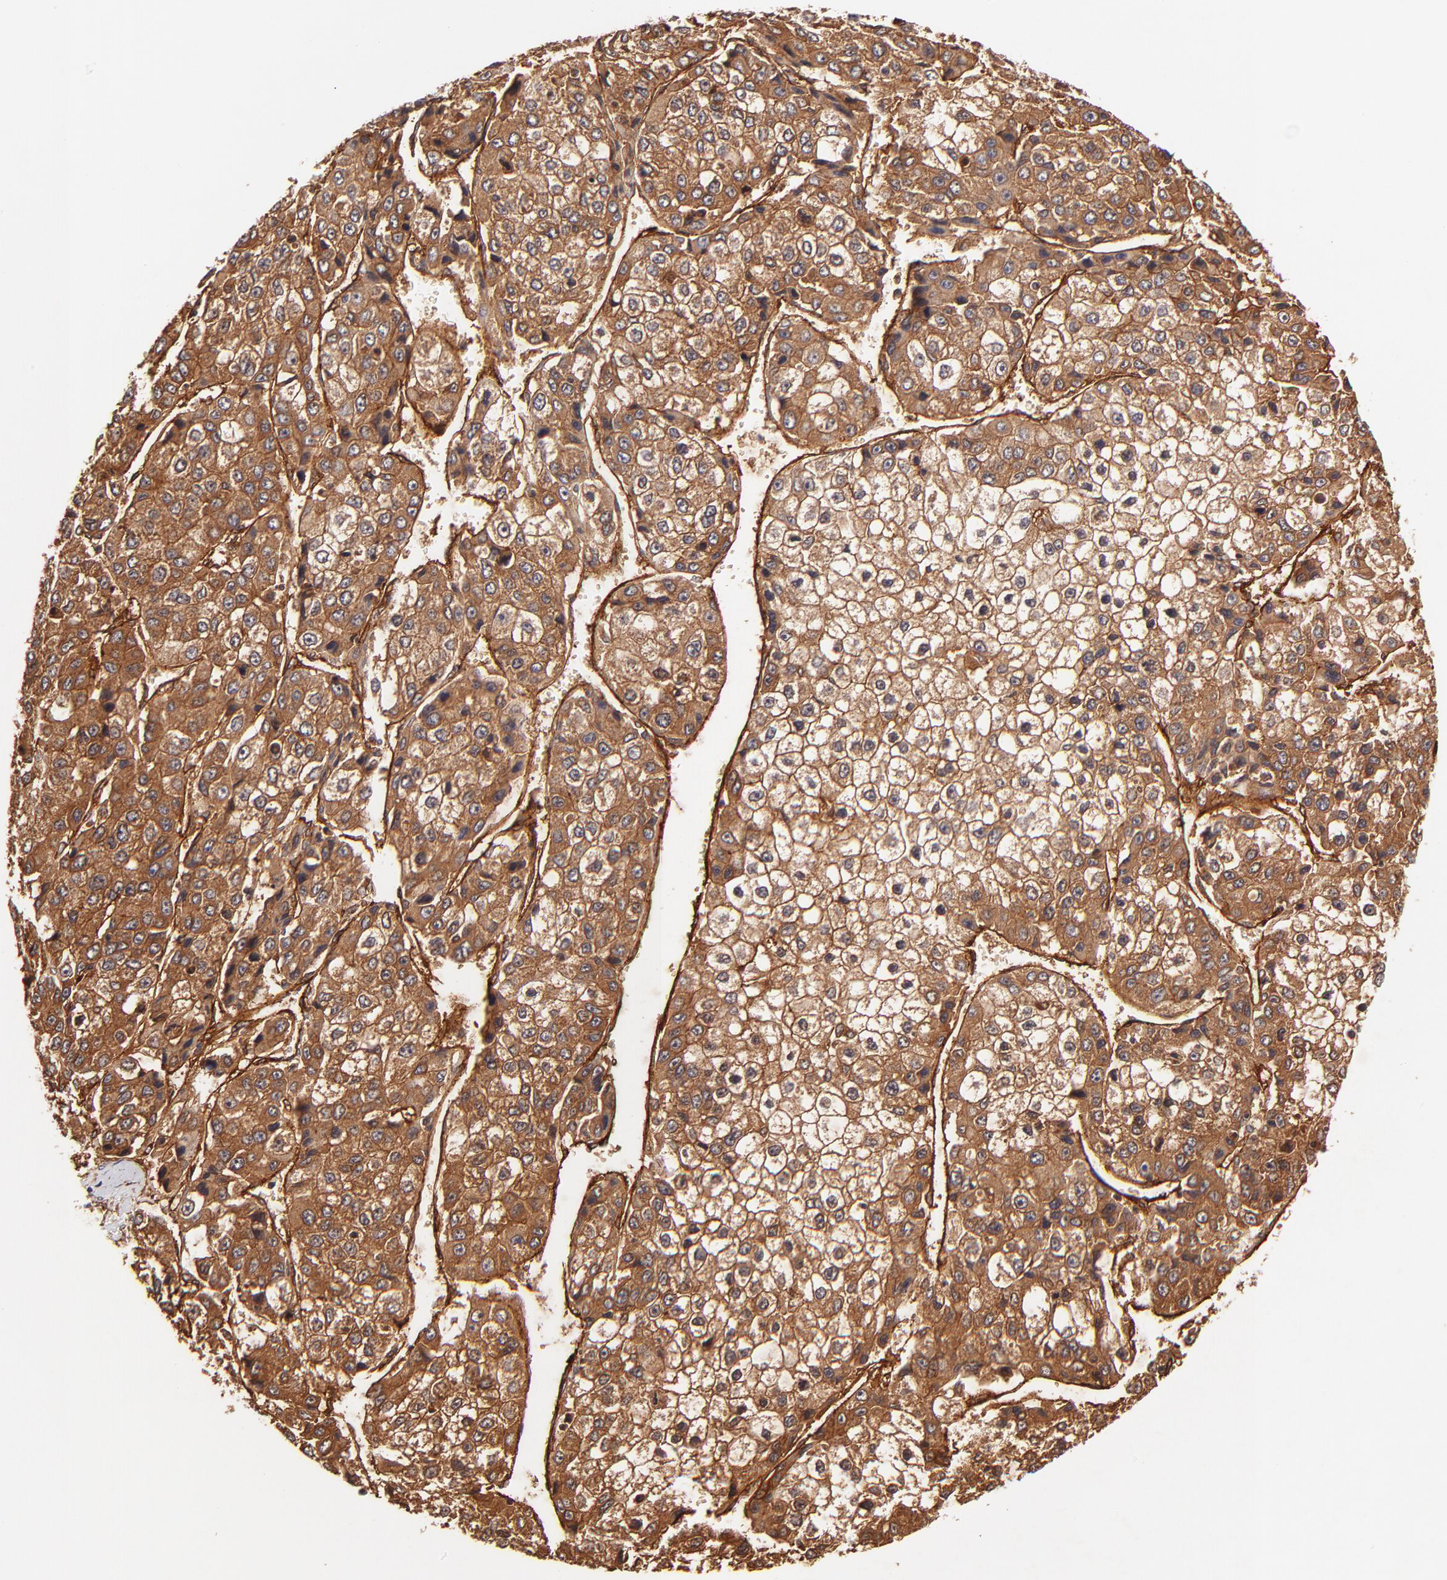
{"staining": {"intensity": "strong", "quantity": ">75%", "location": "cytoplasmic/membranous"}, "tissue": "liver cancer", "cell_type": "Tumor cells", "image_type": "cancer", "snomed": [{"axis": "morphology", "description": "Carcinoma, Hepatocellular, NOS"}, {"axis": "topography", "description": "Liver"}], "caption": "Strong cytoplasmic/membranous positivity is appreciated in approximately >75% of tumor cells in liver cancer.", "gene": "ITGB1", "patient": {"sex": "female", "age": 66}}